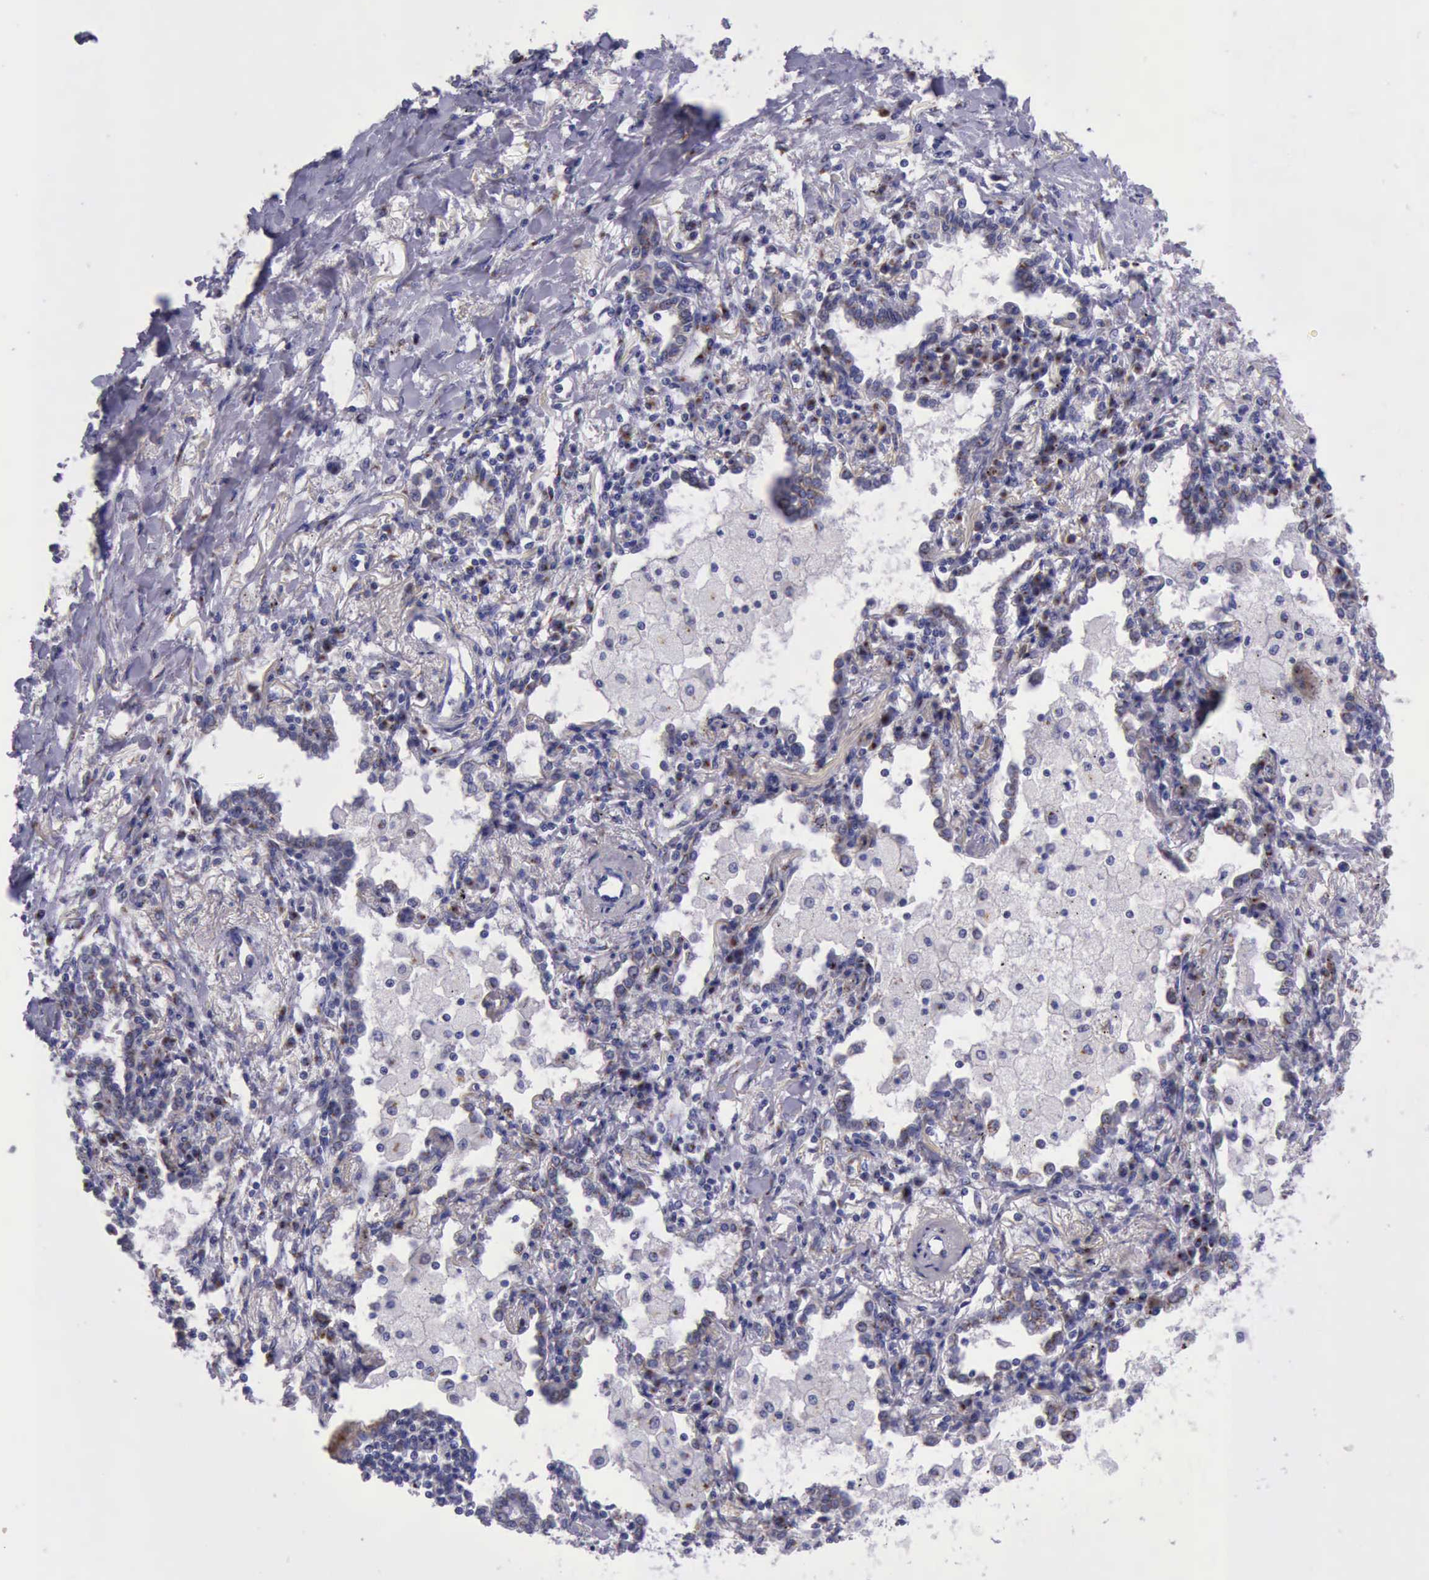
{"staining": {"intensity": "strong", "quantity": ">75%", "location": "cytoplasmic/membranous"}, "tissue": "lung cancer", "cell_type": "Tumor cells", "image_type": "cancer", "snomed": [{"axis": "morphology", "description": "Adenocarcinoma, NOS"}, {"axis": "topography", "description": "Lung"}], "caption": "DAB immunohistochemical staining of human lung cancer (adenocarcinoma) reveals strong cytoplasmic/membranous protein staining in about >75% of tumor cells.", "gene": "GOLGA5", "patient": {"sex": "male", "age": 60}}